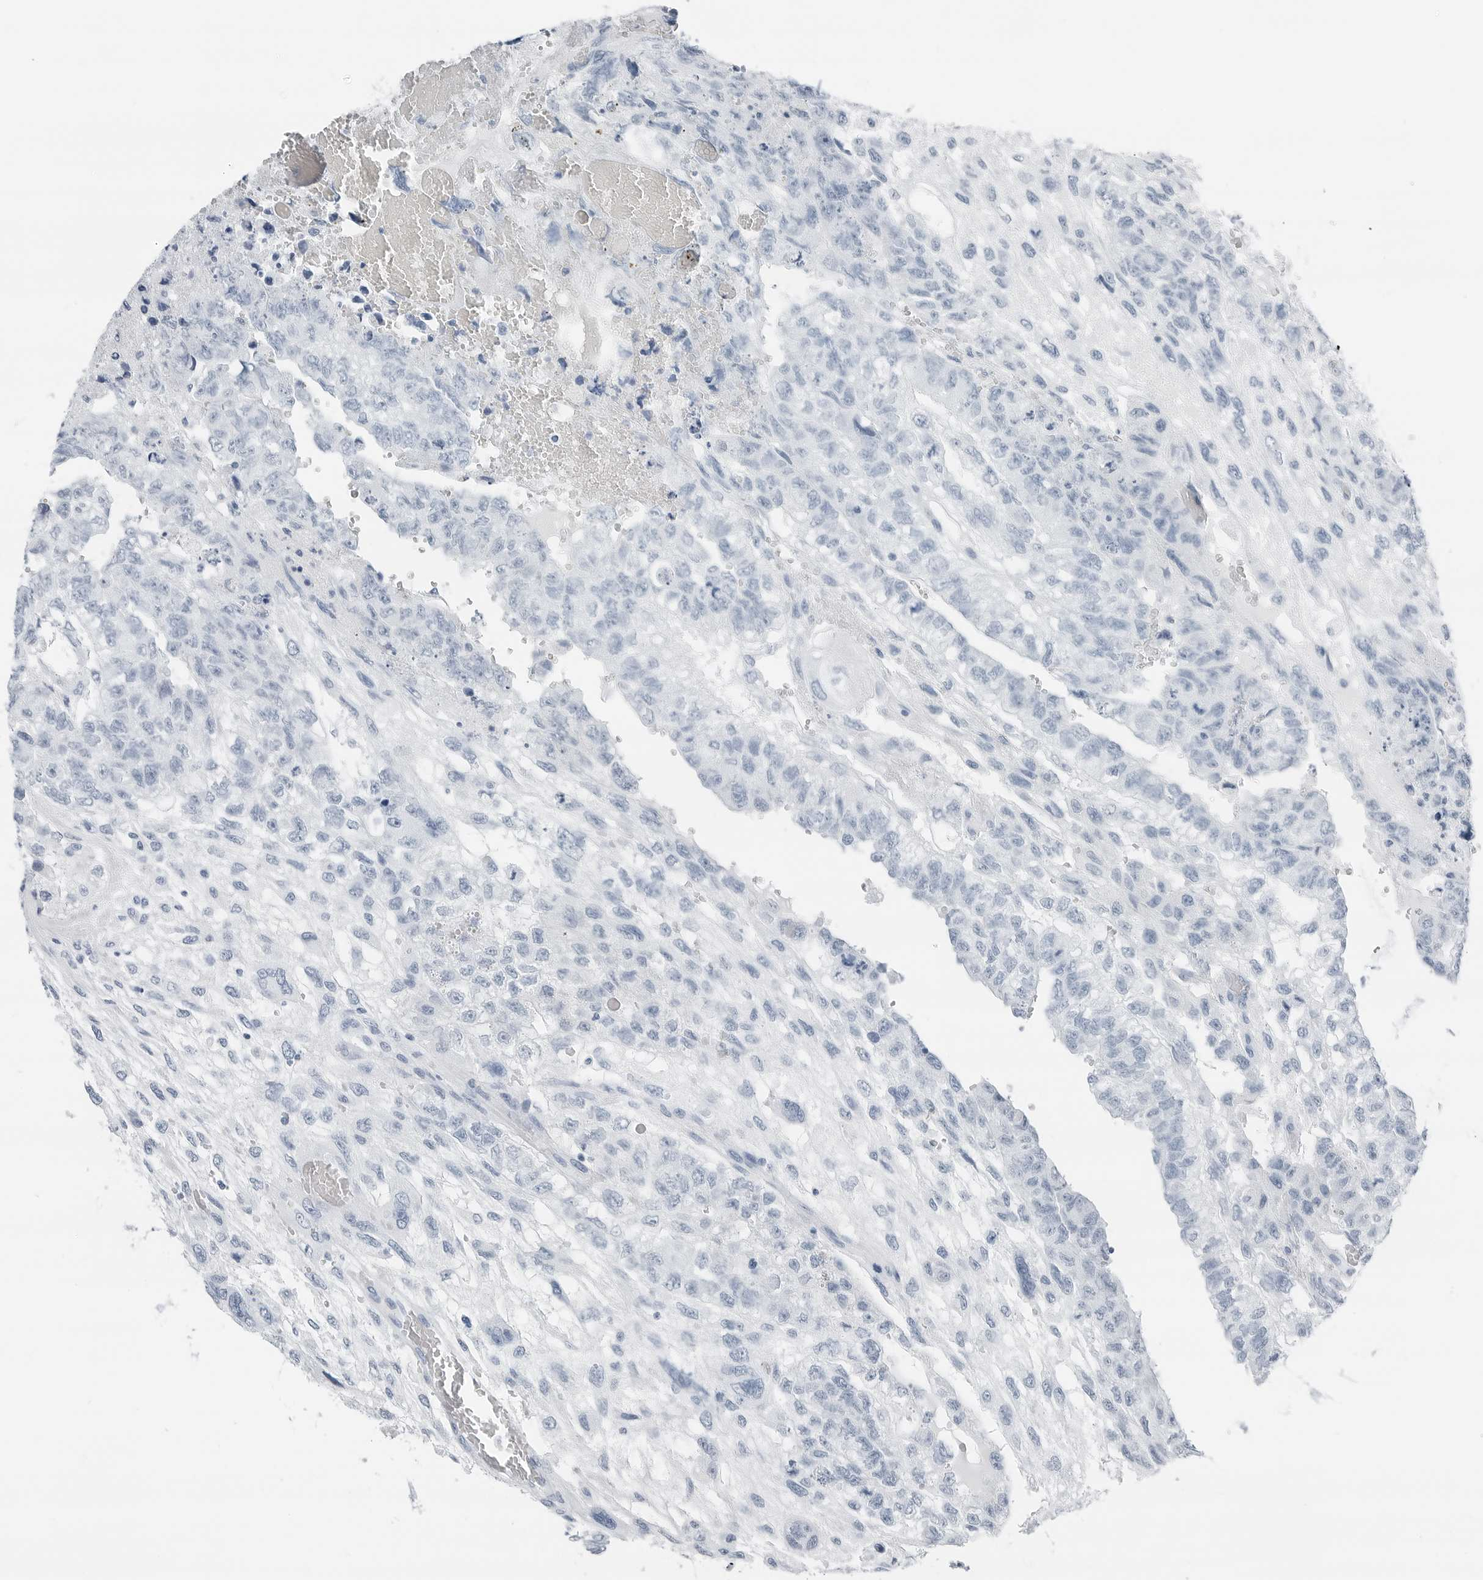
{"staining": {"intensity": "negative", "quantity": "none", "location": "none"}, "tissue": "testis cancer", "cell_type": "Tumor cells", "image_type": "cancer", "snomed": [{"axis": "morphology", "description": "Carcinoma, Embryonal, NOS"}, {"axis": "topography", "description": "Testis"}], "caption": "The histopathology image reveals no significant staining in tumor cells of testis embryonal carcinoma.", "gene": "SLPI", "patient": {"sex": "male", "age": 36}}